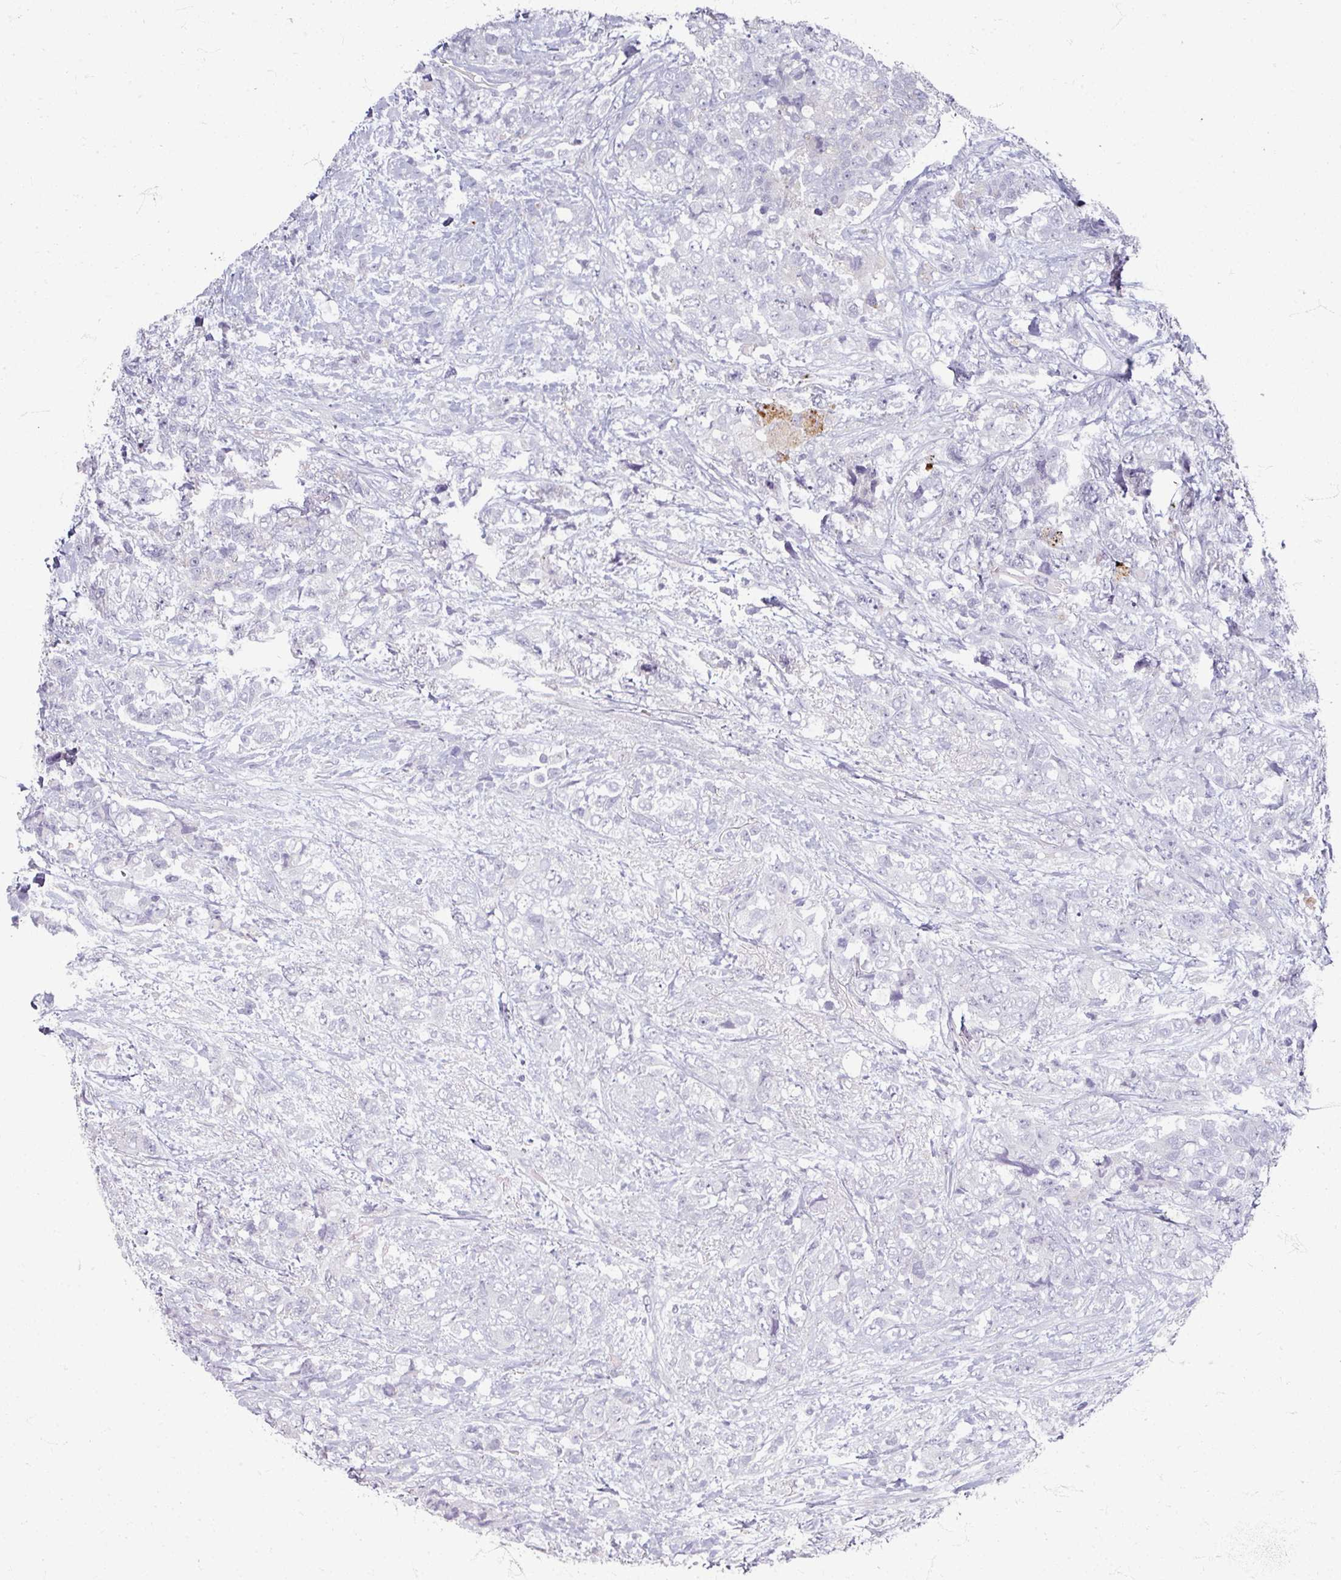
{"staining": {"intensity": "negative", "quantity": "none", "location": "none"}, "tissue": "urothelial cancer", "cell_type": "Tumor cells", "image_type": "cancer", "snomed": [{"axis": "morphology", "description": "Urothelial carcinoma, High grade"}, {"axis": "topography", "description": "Urinary bladder"}], "caption": "The image exhibits no staining of tumor cells in urothelial carcinoma (high-grade). Nuclei are stained in blue.", "gene": "ZNF878", "patient": {"sex": "female", "age": 78}}